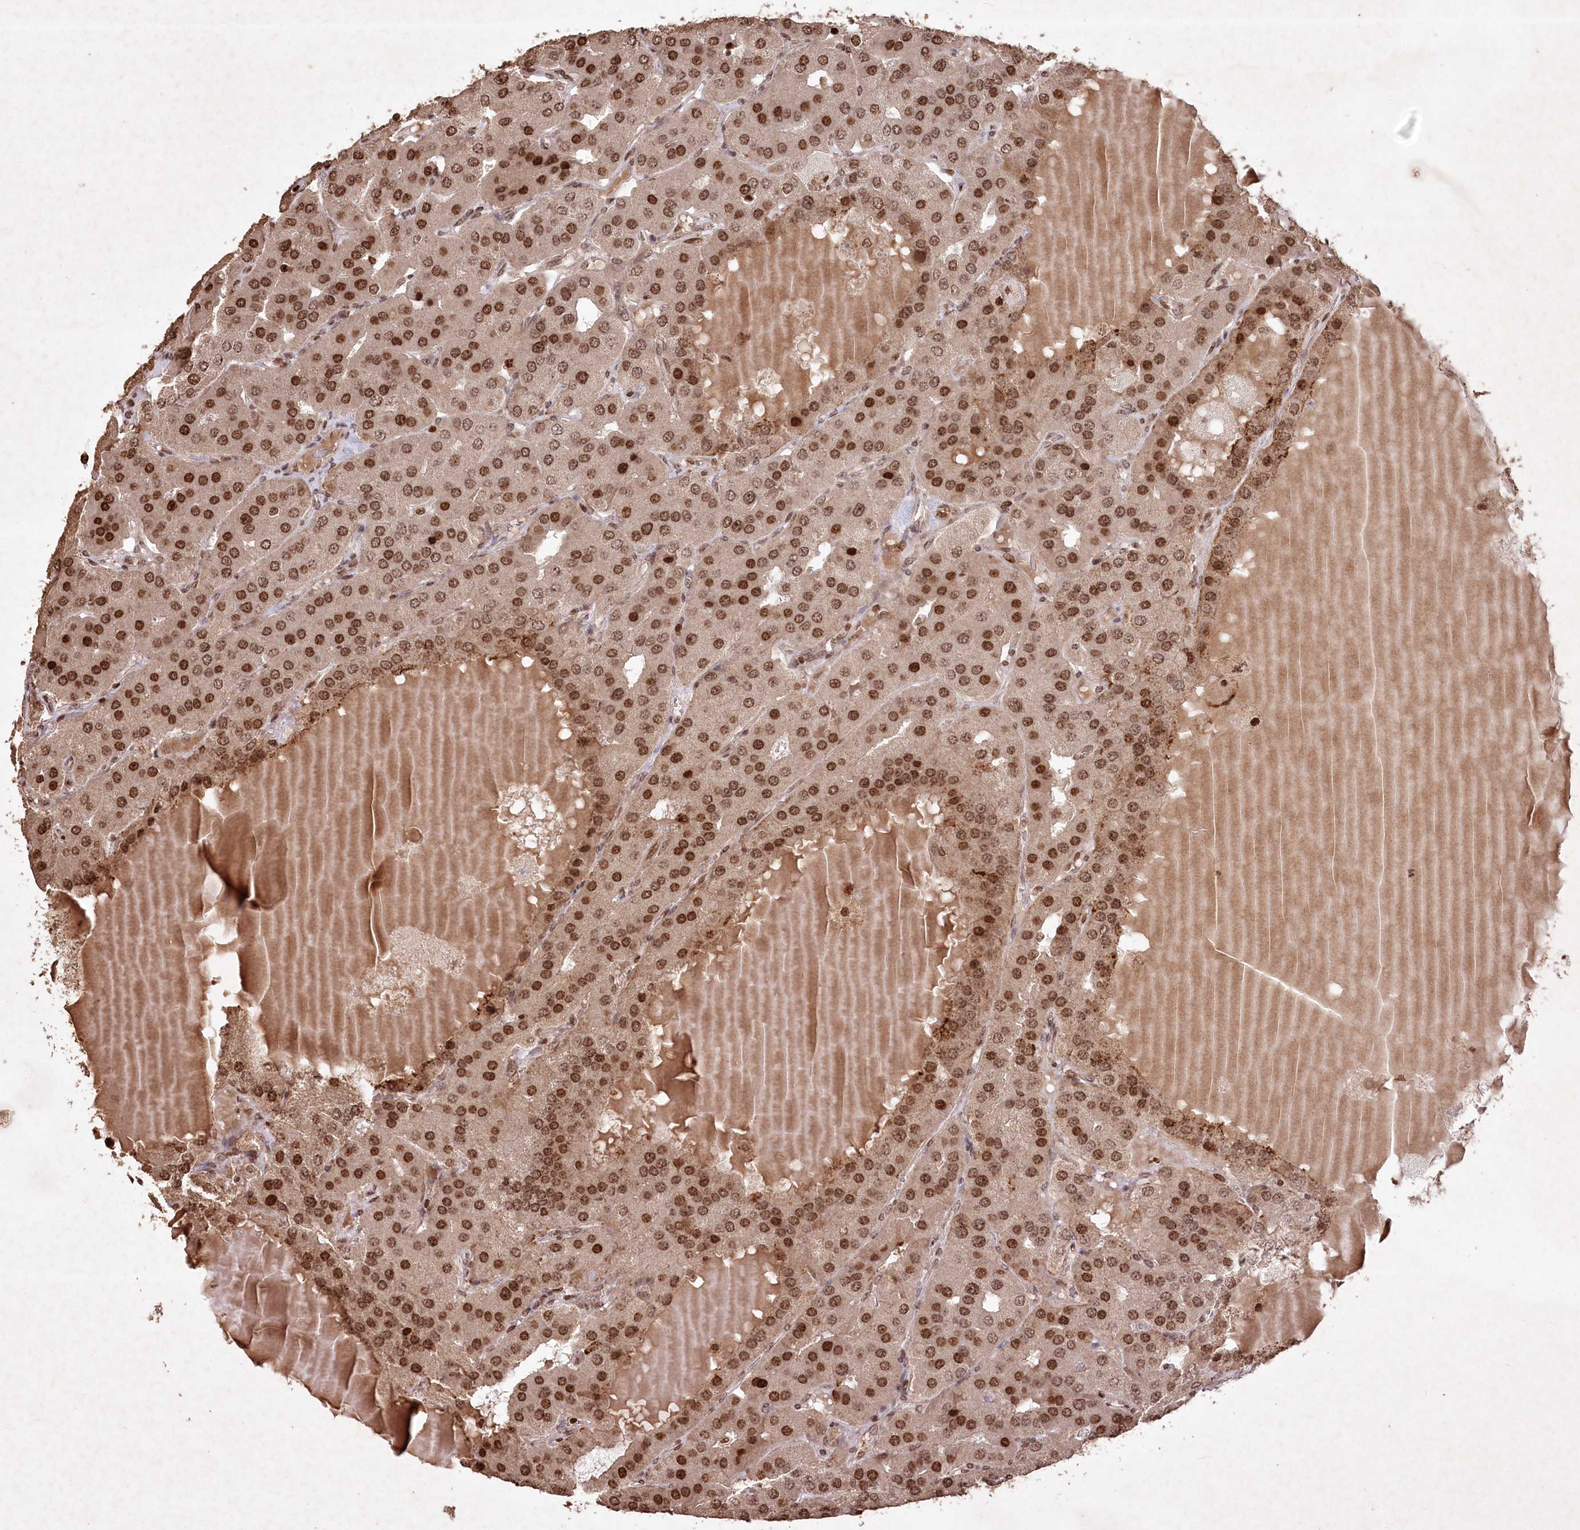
{"staining": {"intensity": "strong", "quantity": ">75%", "location": "nuclear"}, "tissue": "parathyroid gland", "cell_type": "Glandular cells", "image_type": "normal", "snomed": [{"axis": "morphology", "description": "Normal tissue, NOS"}, {"axis": "morphology", "description": "Adenoma, NOS"}, {"axis": "topography", "description": "Parathyroid gland"}], "caption": "This image shows unremarkable parathyroid gland stained with immunohistochemistry (IHC) to label a protein in brown. The nuclear of glandular cells show strong positivity for the protein. Nuclei are counter-stained blue.", "gene": "CCSER2", "patient": {"sex": "female", "age": 86}}